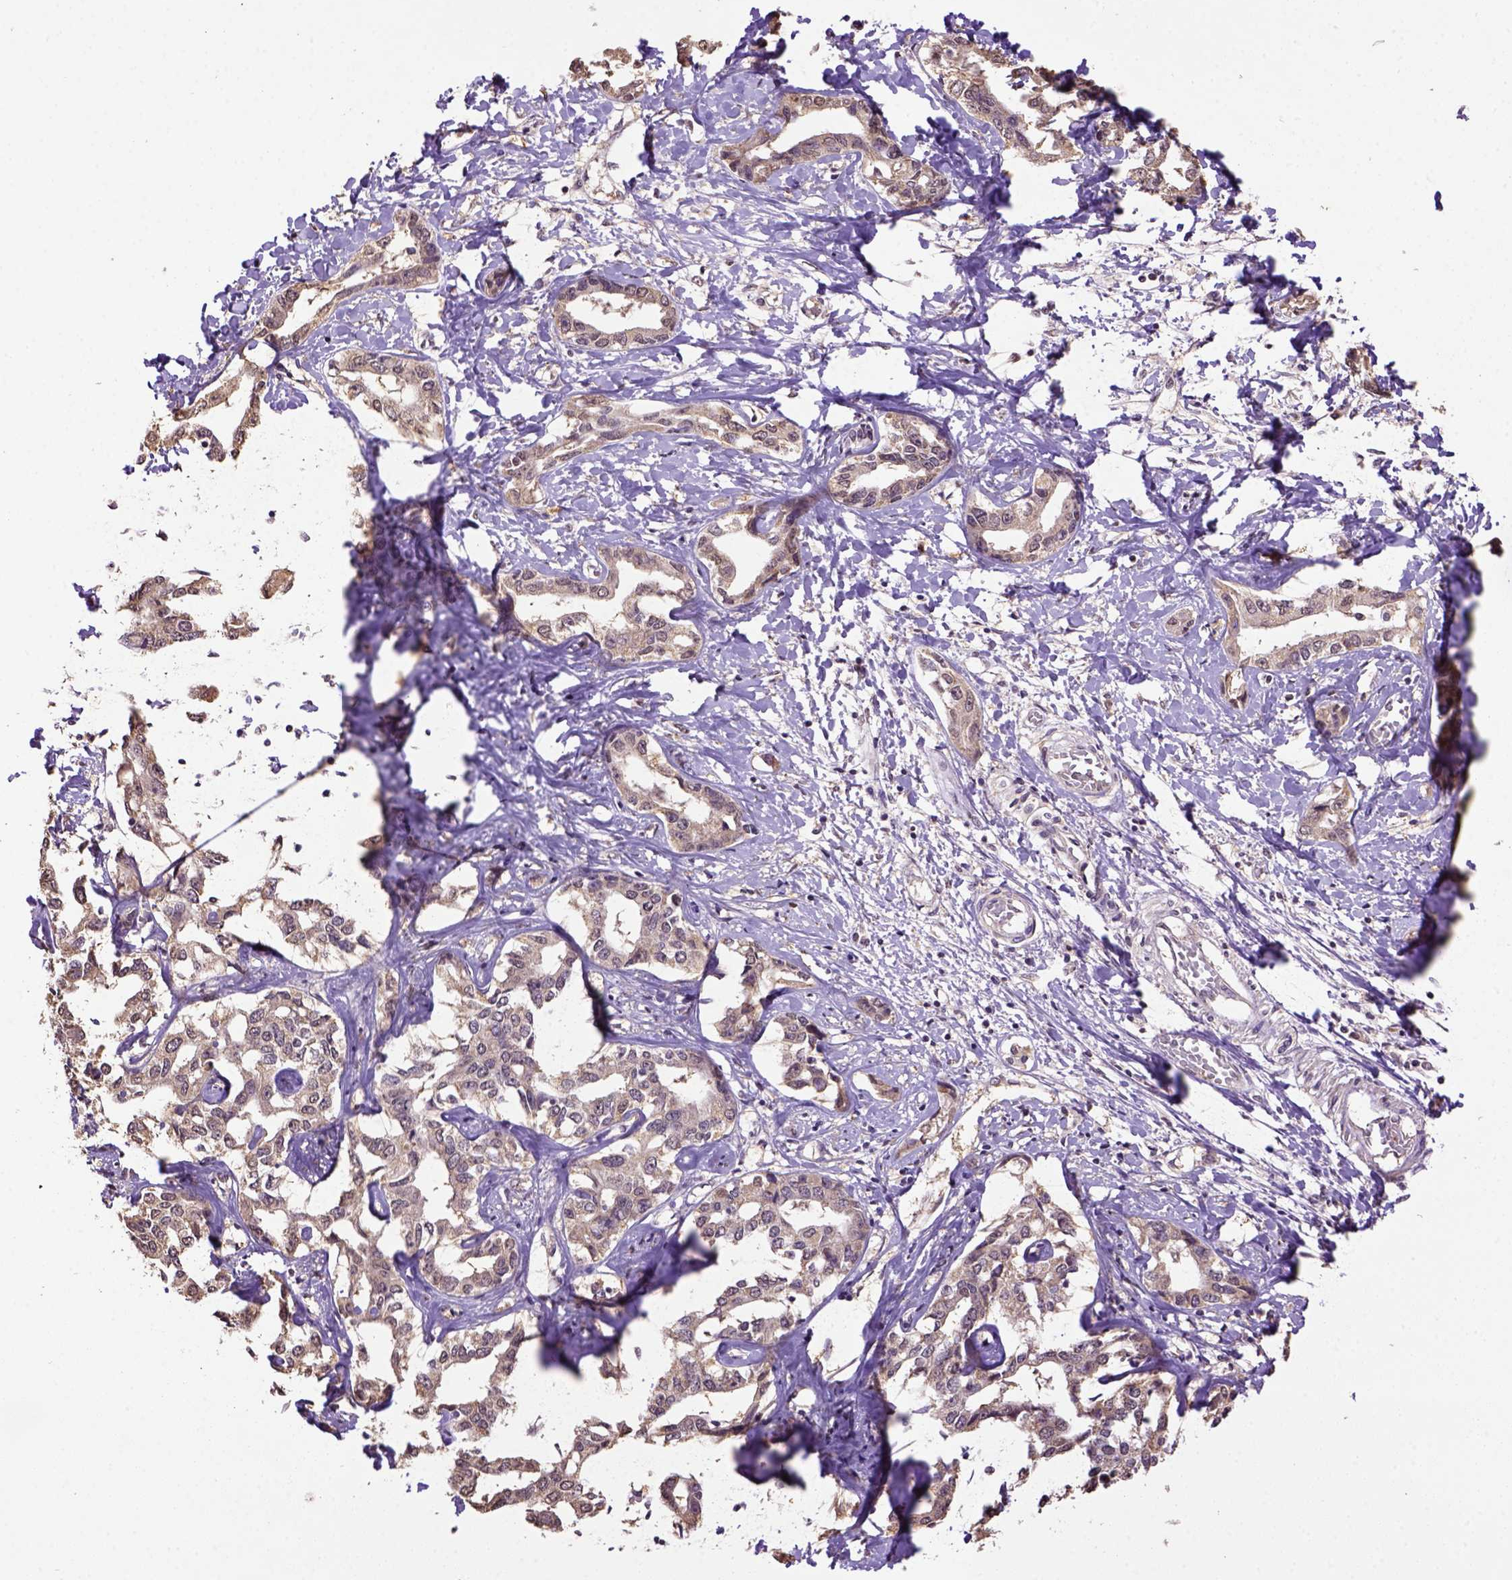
{"staining": {"intensity": "weak", "quantity": ">75%", "location": "cytoplasmic/membranous"}, "tissue": "liver cancer", "cell_type": "Tumor cells", "image_type": "cancer", "snomed": [{"axis": "morphology", "description": "Cholangiocarcinoma"}, {"axis": "topography", "description": "Liver"}], "caption": "Human liver cholangiocarcinoma stained for a protein (brown) shows weak cytoplasmic/membranous positive positivity in about >75% of tumor cells.", "gene": "WDR17", "patient": {"sex": "male", "age": 59}}